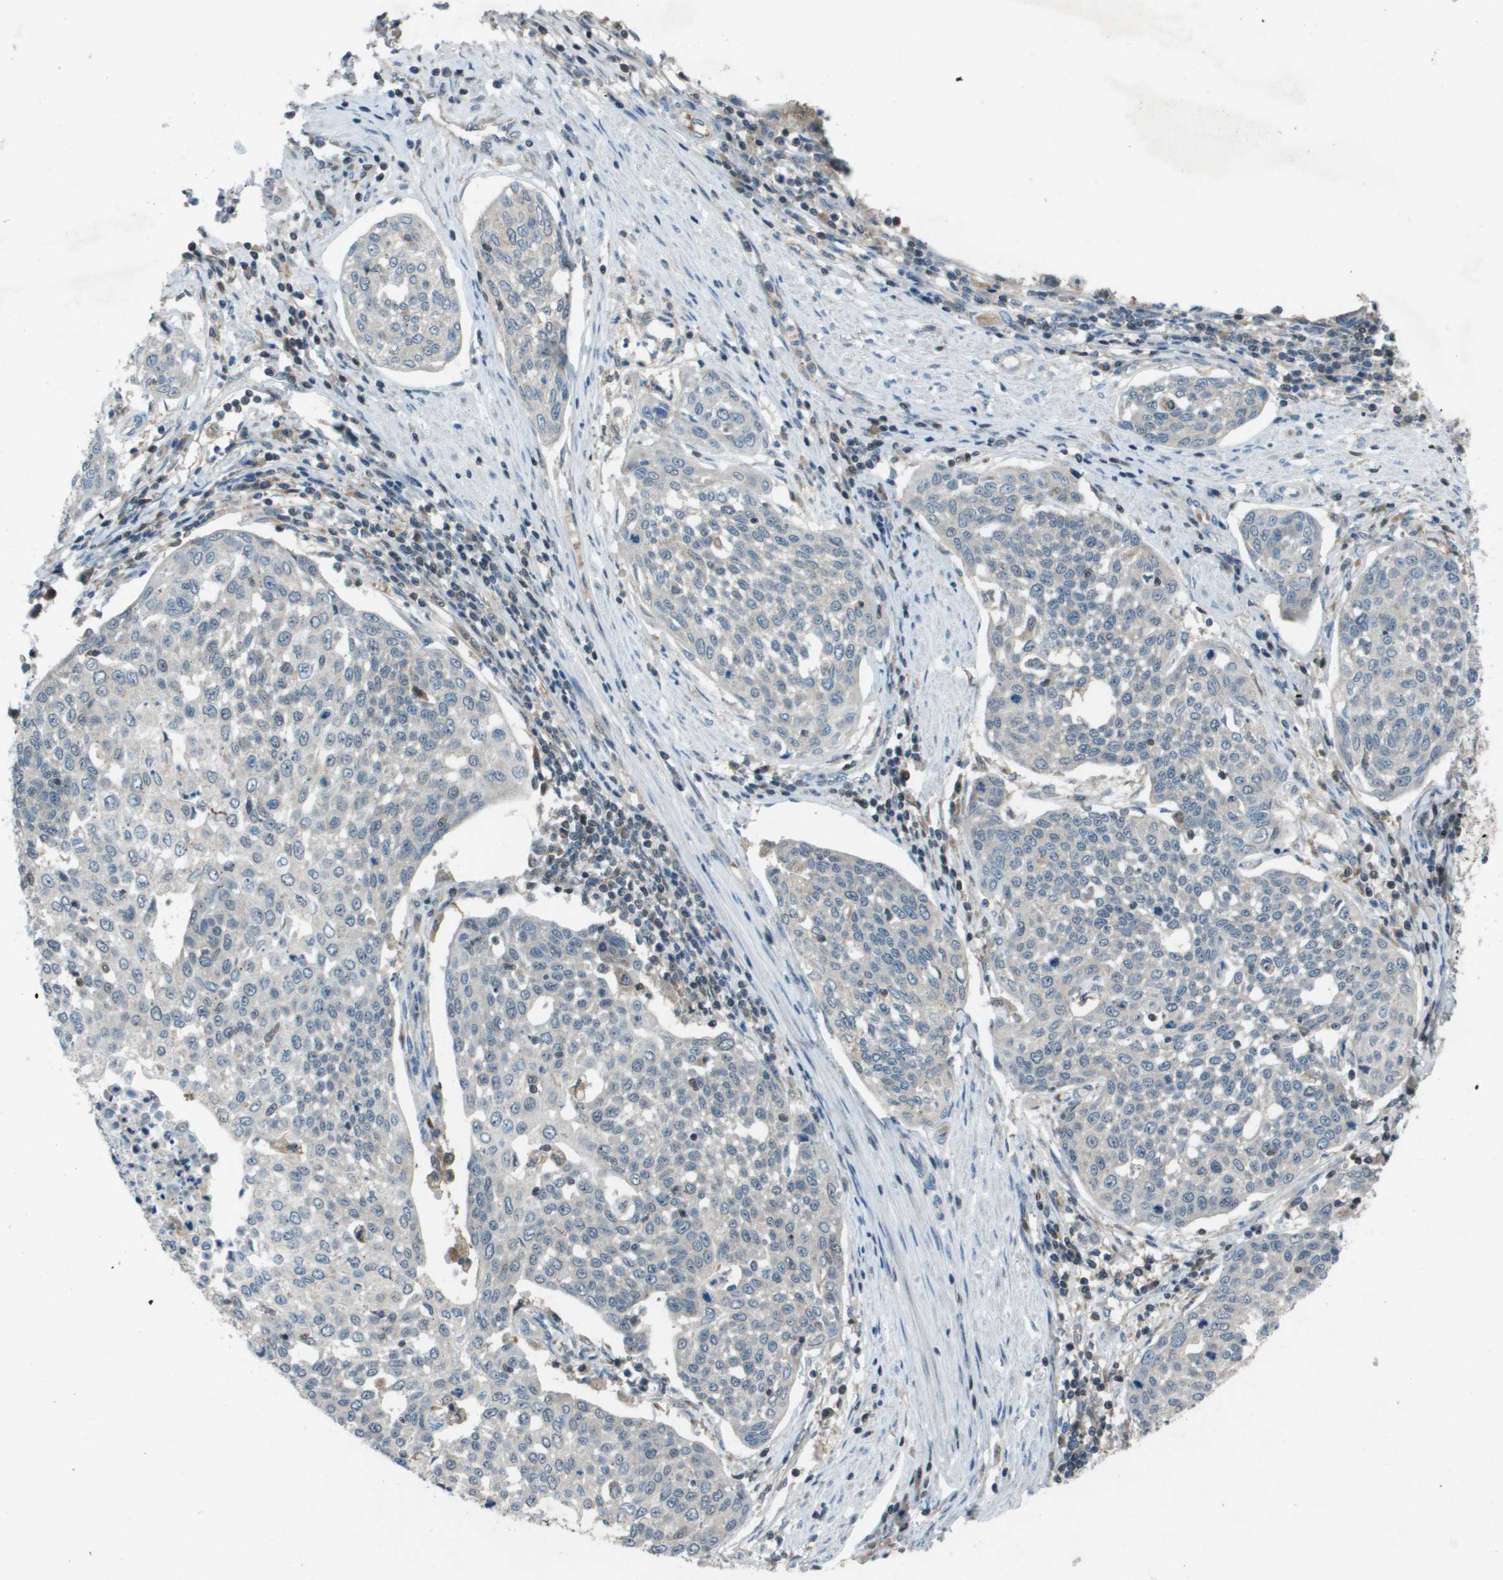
{"staining": {"intensity": "weak", "quantity": "<25%", "location": "cytoplasmic/membranous"}, "tissue": "cervical cancer", "cell_type": "Tumor cells", "image_type": "cancer", "snomed": [{"axis": "morphology", "description": "Squamous cell carcinoma, NOS"}, {"axis": "topography", "description": "Cervix"}], "caption": "Cervical cancer stained for a protein using immunohistochemistry demonstrates no expression tumor cells.", "gene": "CAMK4", "patient": {"sex": "female", "age": 34}}